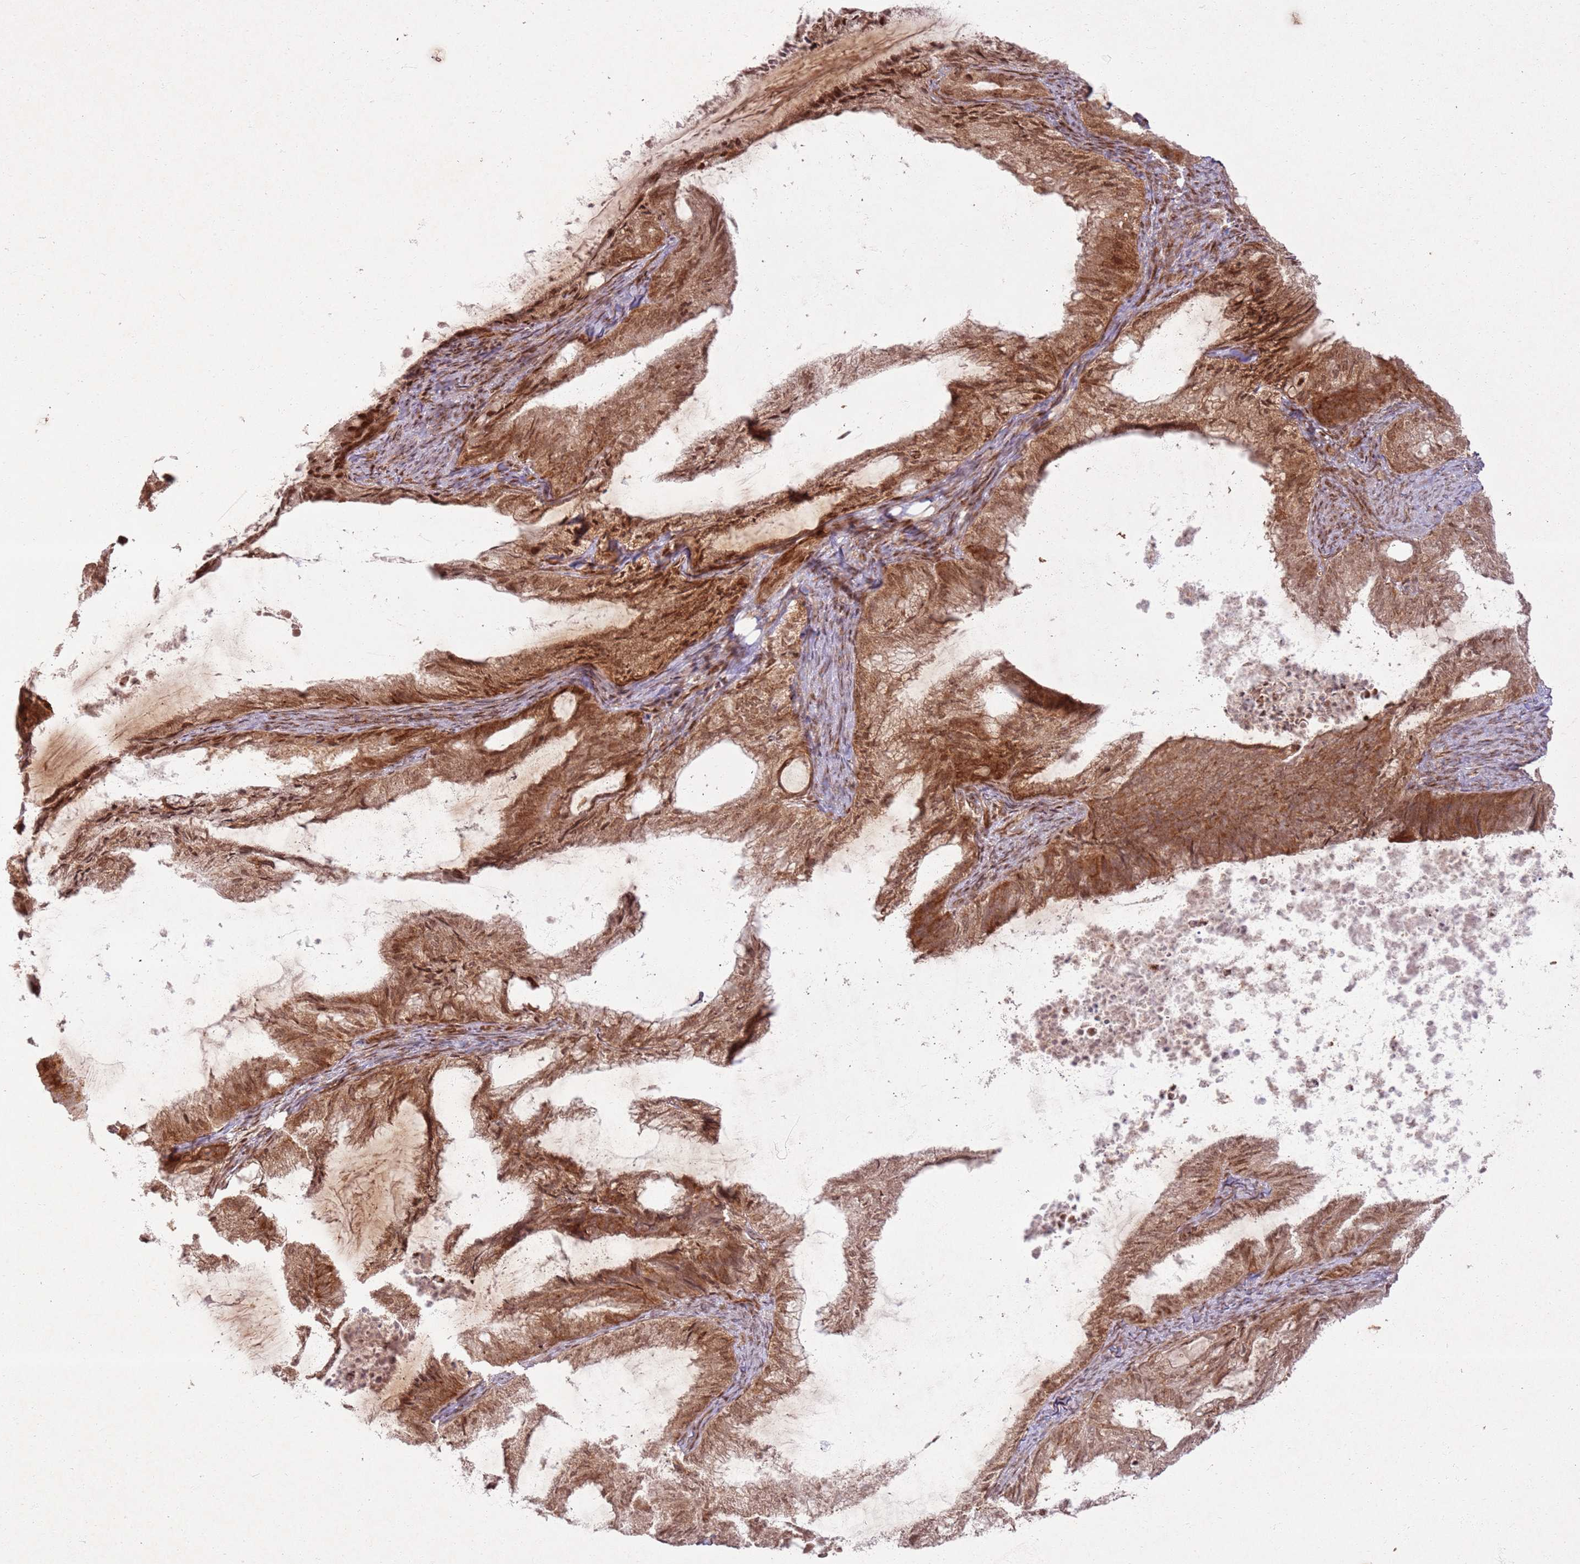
{"staining": {"intensity": "moderate", "quantity": ">75%", "location": "cytoplasmic/membranous,nuclear"}, "tissue": "endometrial cancer", "cell_type": "Tumor cells", "image_type": "cancer", "snomed": [{"axis": "morphology", "description": "Adenocarcinoma, NOS"}, {"axis": "topography", "description": "Endometrium"}], "caption": "Immunohistochemical staining of adenocarcinoma (endometrial) shows medium levels of moderate cytoplasmic/membranous and nuclear positivity in about >75% of tumor cells. The staining is performed using DAB (3,3'-diaminobenzidine) brown chromogen to label protein expression. The nuclei are counter-stained blue using hematoxylin.", "gene": "KLHL36", "patient": {"sex": "female", "age": 86}}